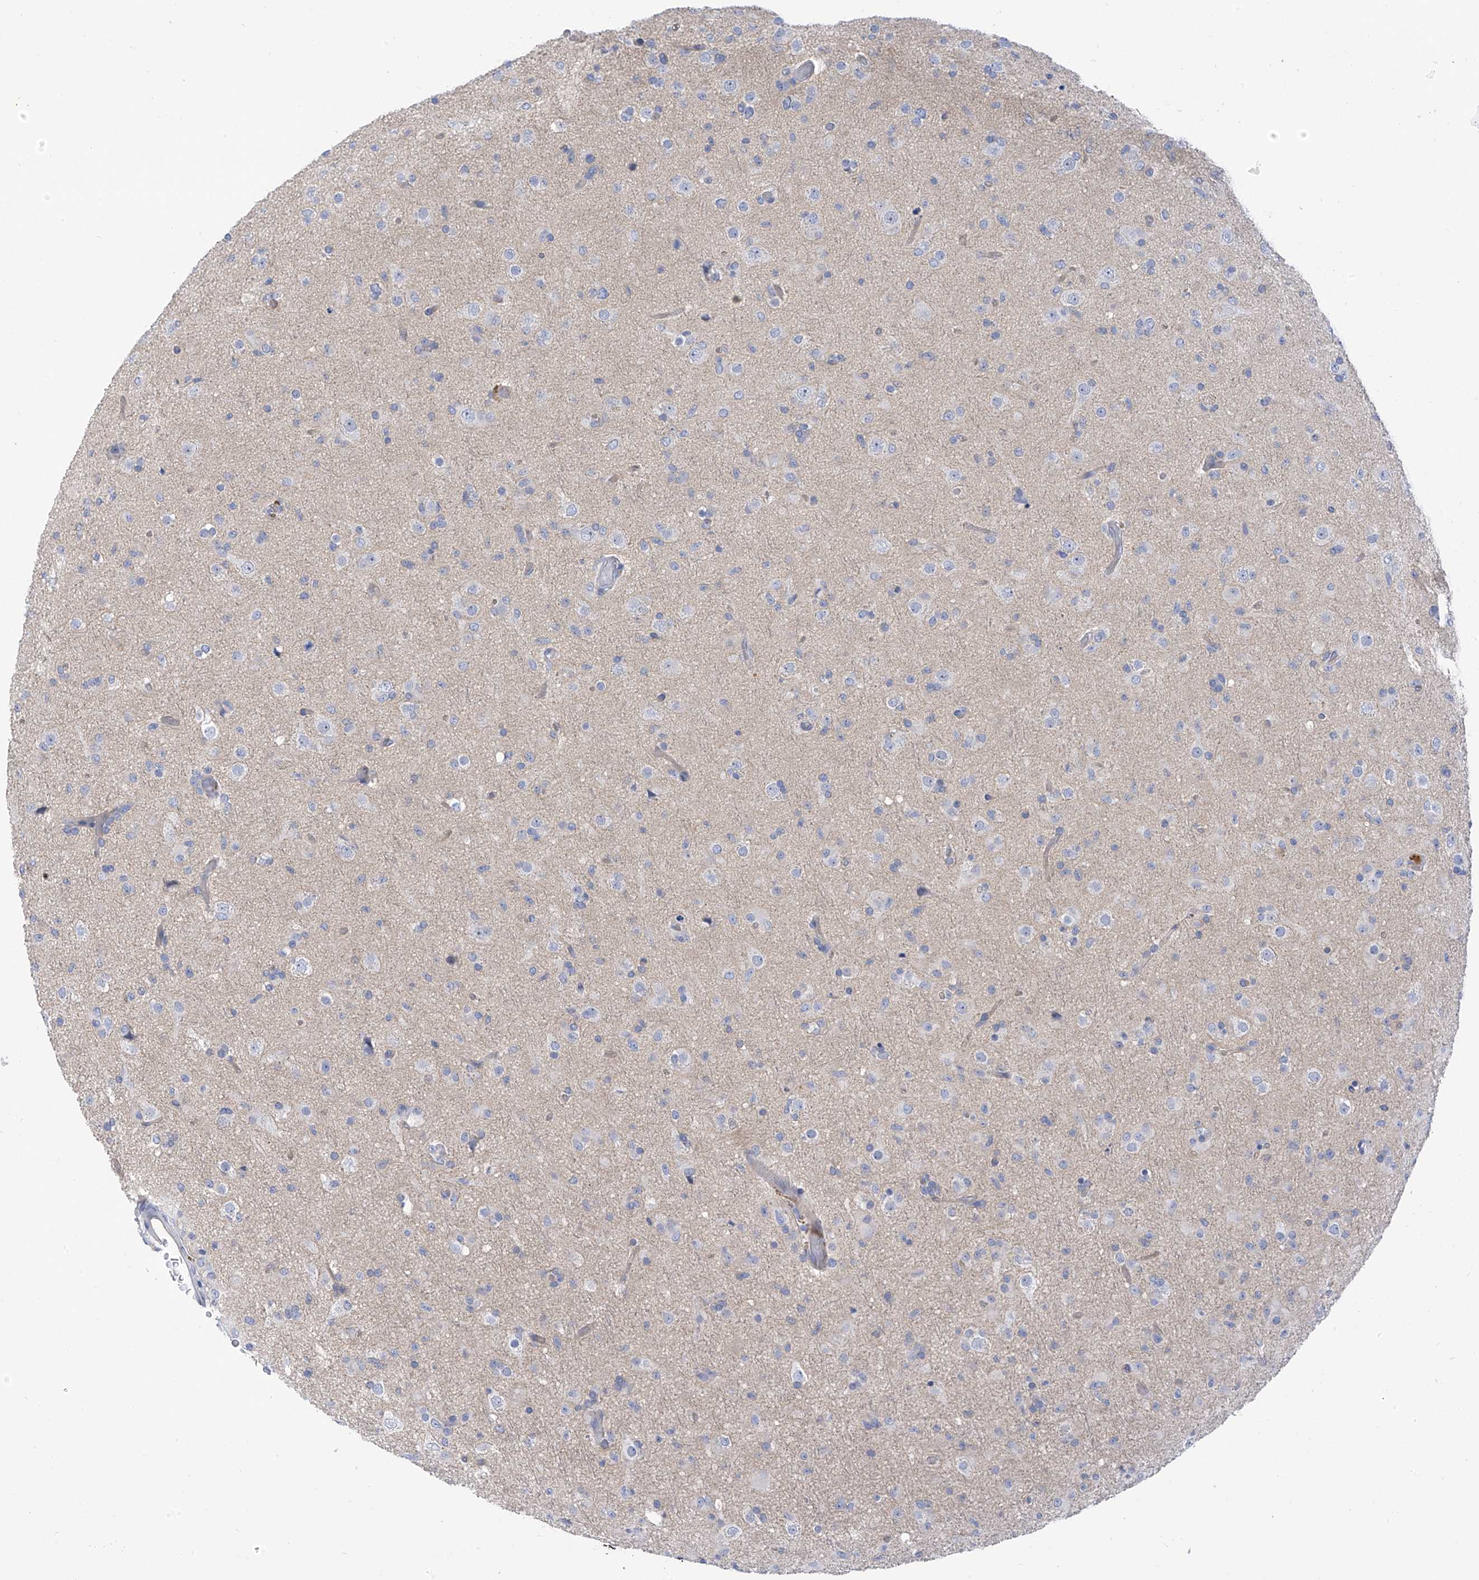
{"staining": {"intensity": "negative", "quantity": "none", "location": "none"}, "tissue": "glioma", "cell_type": "Tumor cells", "image_type": "cancer", "snomed": [{"axis": "morphology", "description": "Glioma, malignant, Low grade"}, {"axis": "topography", "description": "Brain"}], "caption": "Immunohistochemistry (IHC) of glioma displays no positivity in tumor cells.", "gene": "PIK3C2B", "patient": {"sex": "male", "age": 65}}